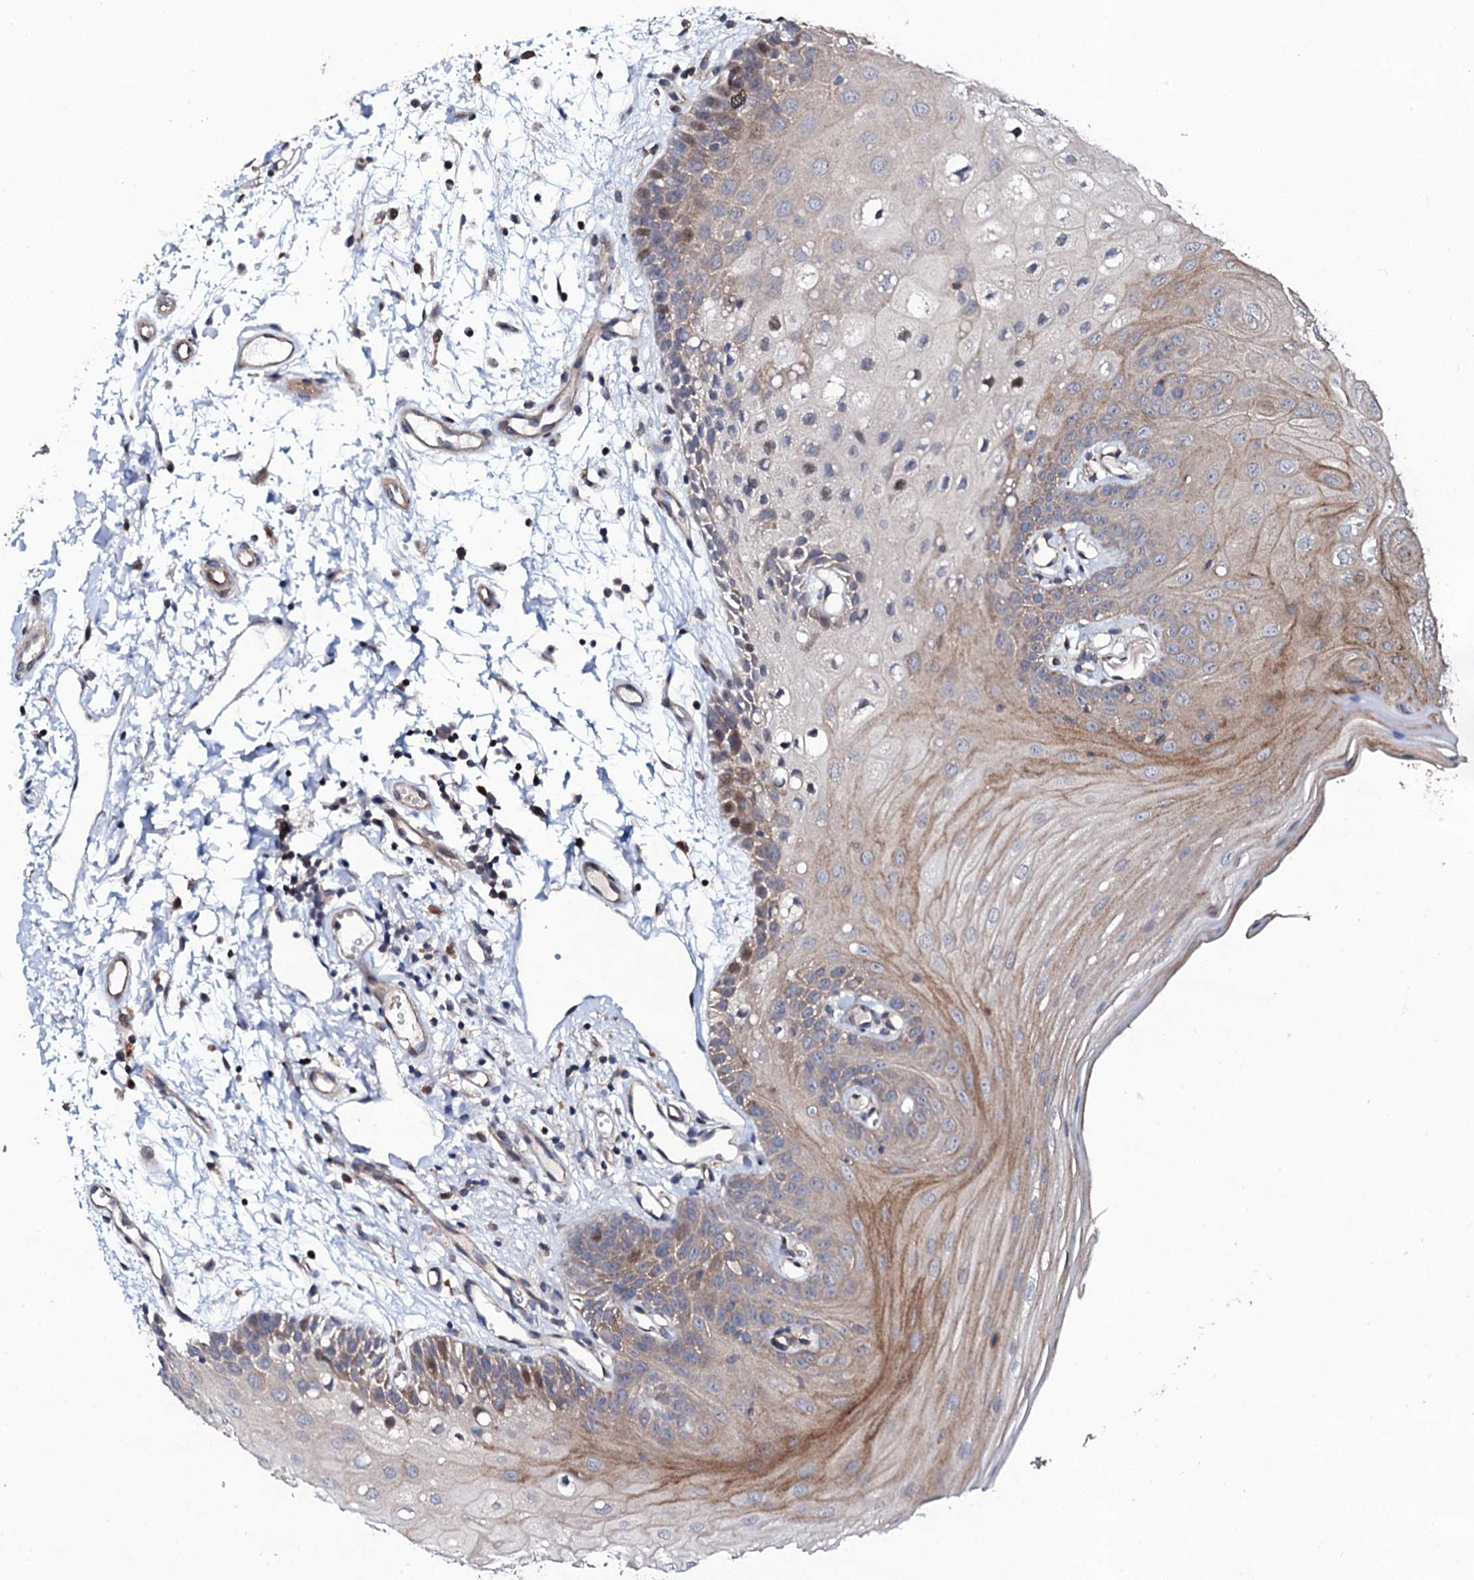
{"staining": {"intensity": "moderate", "quantity": "<25%", "location": "cytoplasmic/membranous,nuclear"}, "tissue": "oral mucosa", "cell_type": "Squamous epithelial cells", "image_type": "normal", "snomed": [{"axis": "morphology", "description": "Normal tissue, NOS"}, {"axis": "topography", "description": "Oral tissue"}, {"axis": "topography", "description": "Tounge, NOS"}], "caption": "Protein staining displays moderate cytoplasmic/membranous,nuclear staining in about <25% of squamous epithelial cells in benign oral mucosa. The staining was performed using DAB (3,3'-diaminobenzidine), with brown indicating positive protein expression. Nuclei are stained blue with hematoxylin.", "gene": "CIAO2A", "patient": {"sex": "female", "age": 73}}